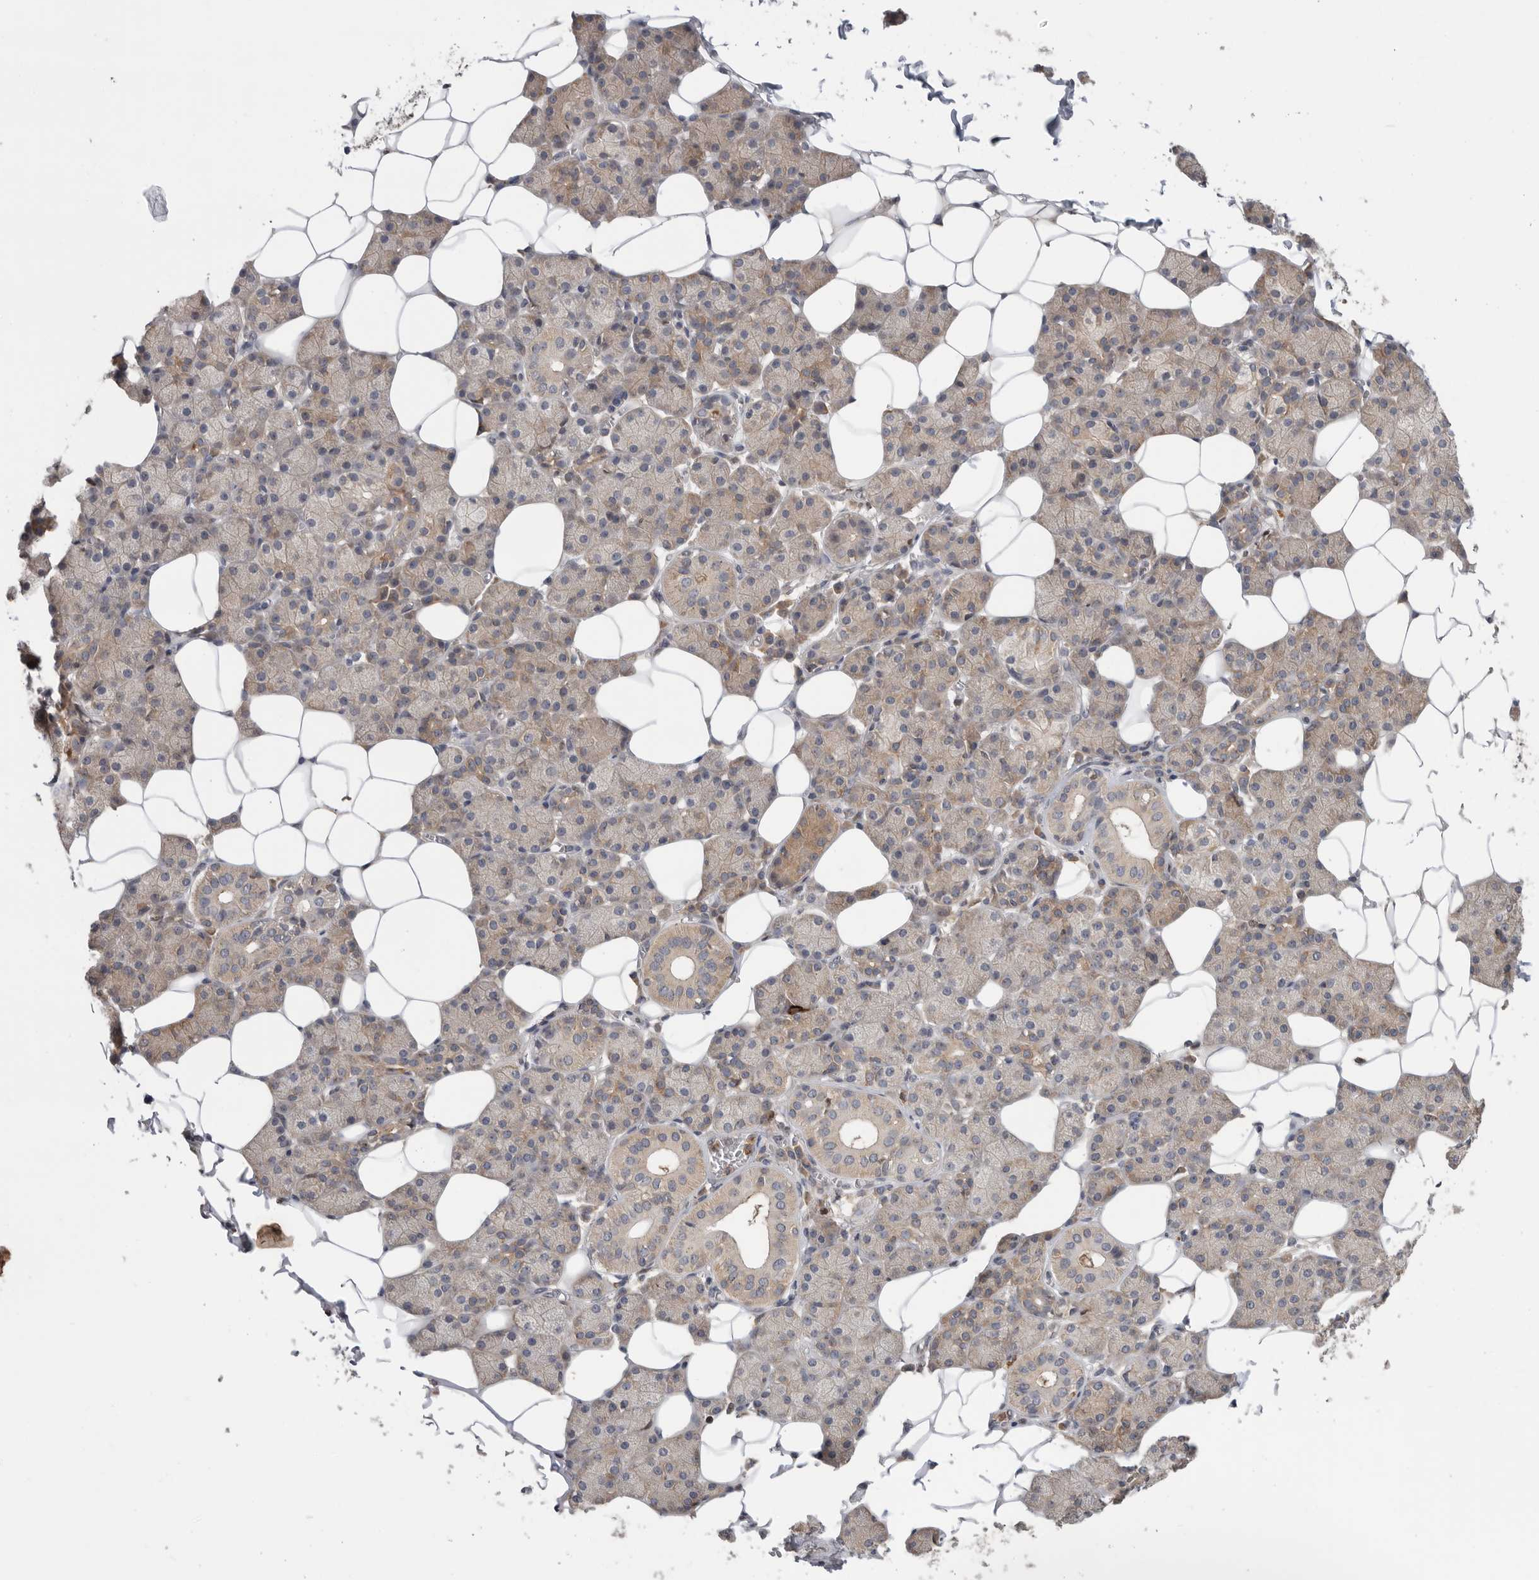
{"staining": {"intensity": "weak", "quantity": "25%-75%", "location": "cytoplasmic/membranous"}, "tissue": "salivary gland", "cell_type": "Glandular cells", "image_type": "normal", "snomed": [{"axis": "morphology", "description": "Normal tissue, NOS"}, {"axis": "topography", "description": "Salivary gland"}], "caption": "Immunohistochemistry (IHC) of unremarkable salivary gland displays low levels of weak cytoplasmic/membranous positivity in about 25%-75% of glandular cells. (IHC, brightfield microscopy, high magnification).", "gene": "KLK5", "patient": {"sex": "female", "age": 33}}